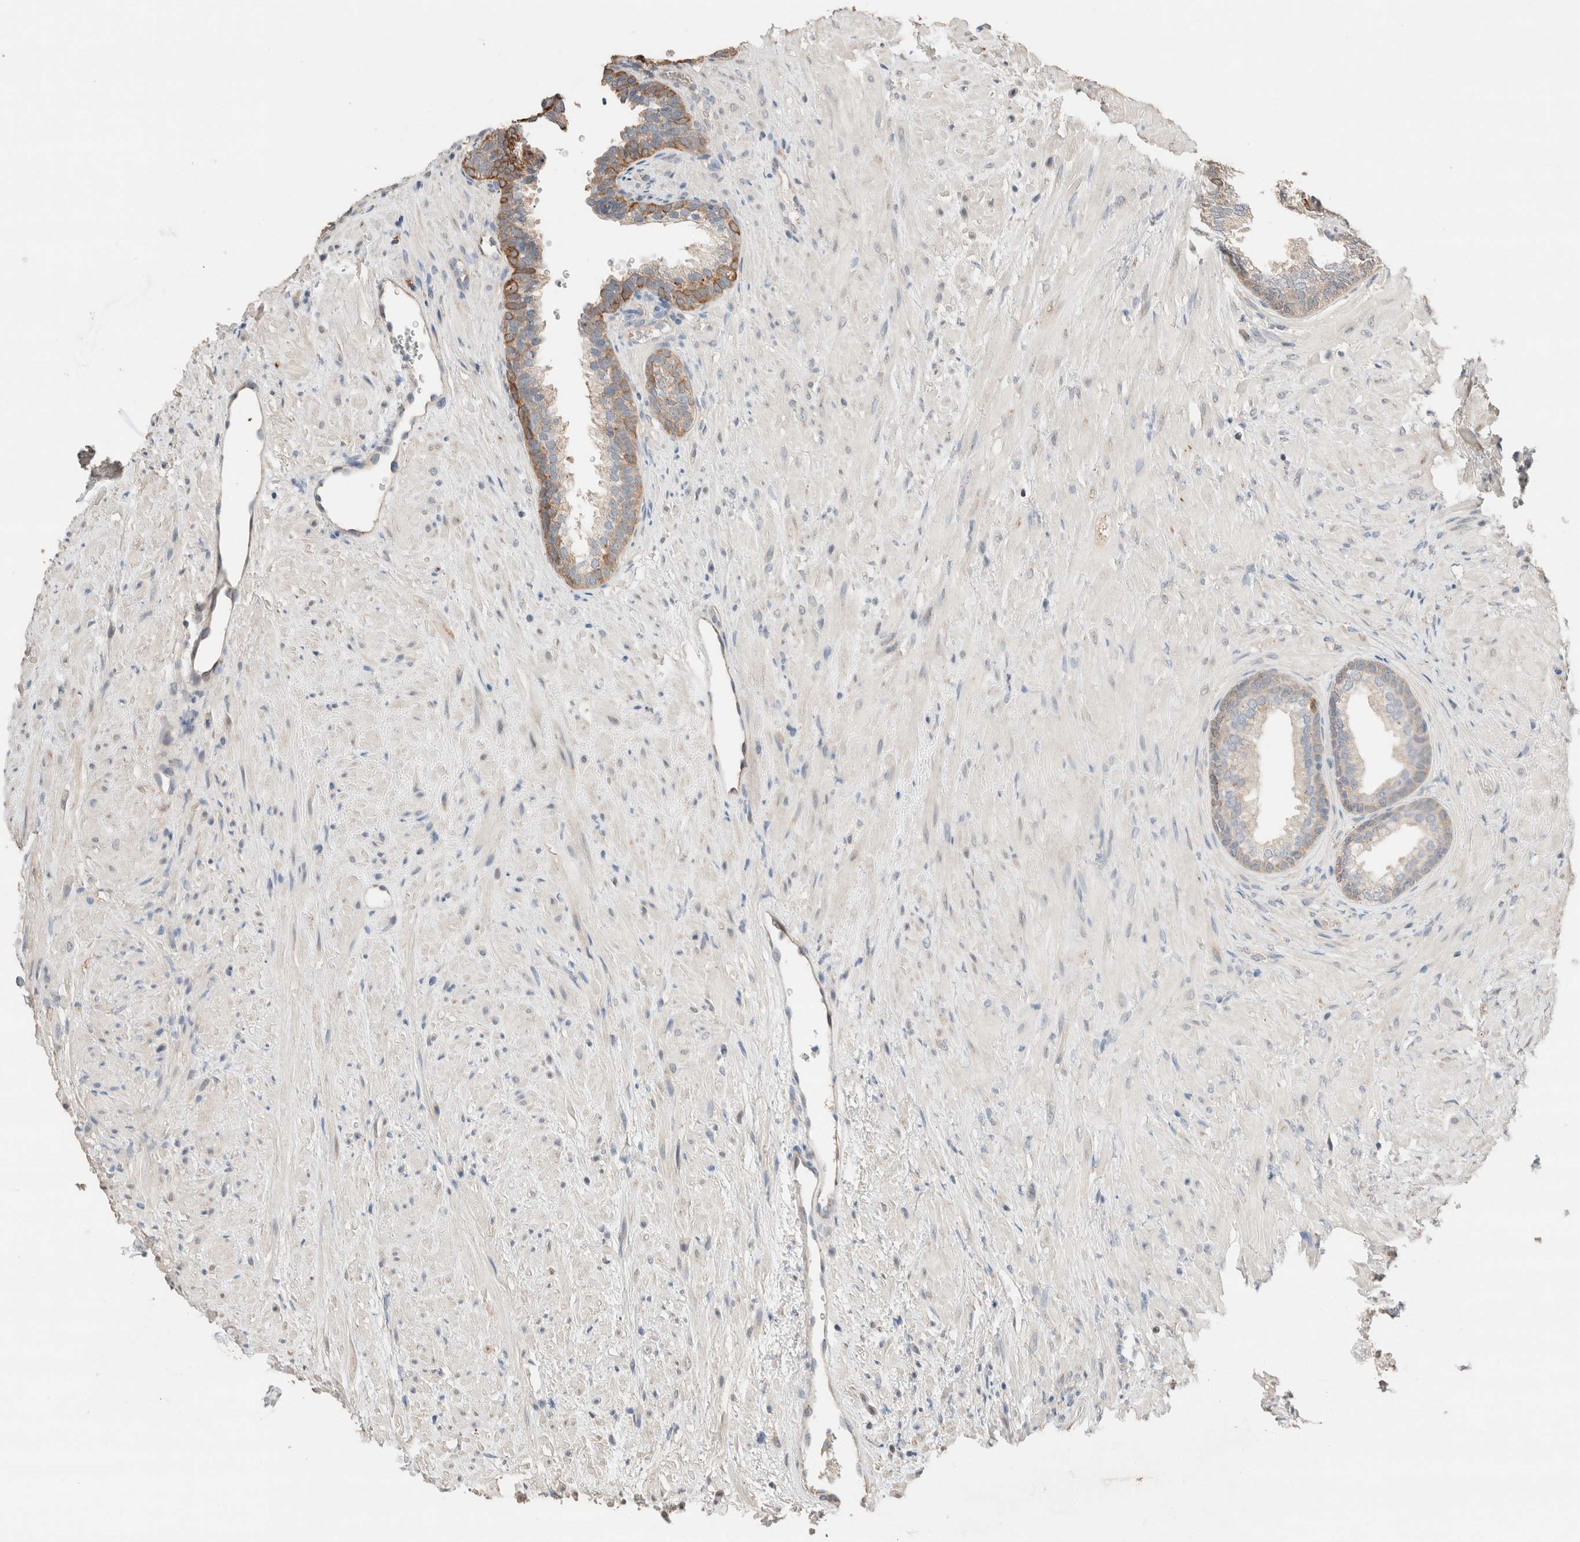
{"staining": {"intensity": "moderate", "quantity": "25%-75%", "location": "cytoplasmic/membranous"}, "tissue": "prostate", "cell_type": "Glandular cells", "image_type": "normal", "snomed": [{"axis": "morphology", "description": "Normal tissue, NOS"}, {"axis": "topography", "description": "Prostate"}], "caption": "About 25%-75% of glandular cells in normal prostate demonstrate moderate cytoplasmic/membranous protein staining as visualized by brown immunohistochemical staining.", "gene": "TUBD1", "patient": {"sex": "male", "age": 76}}